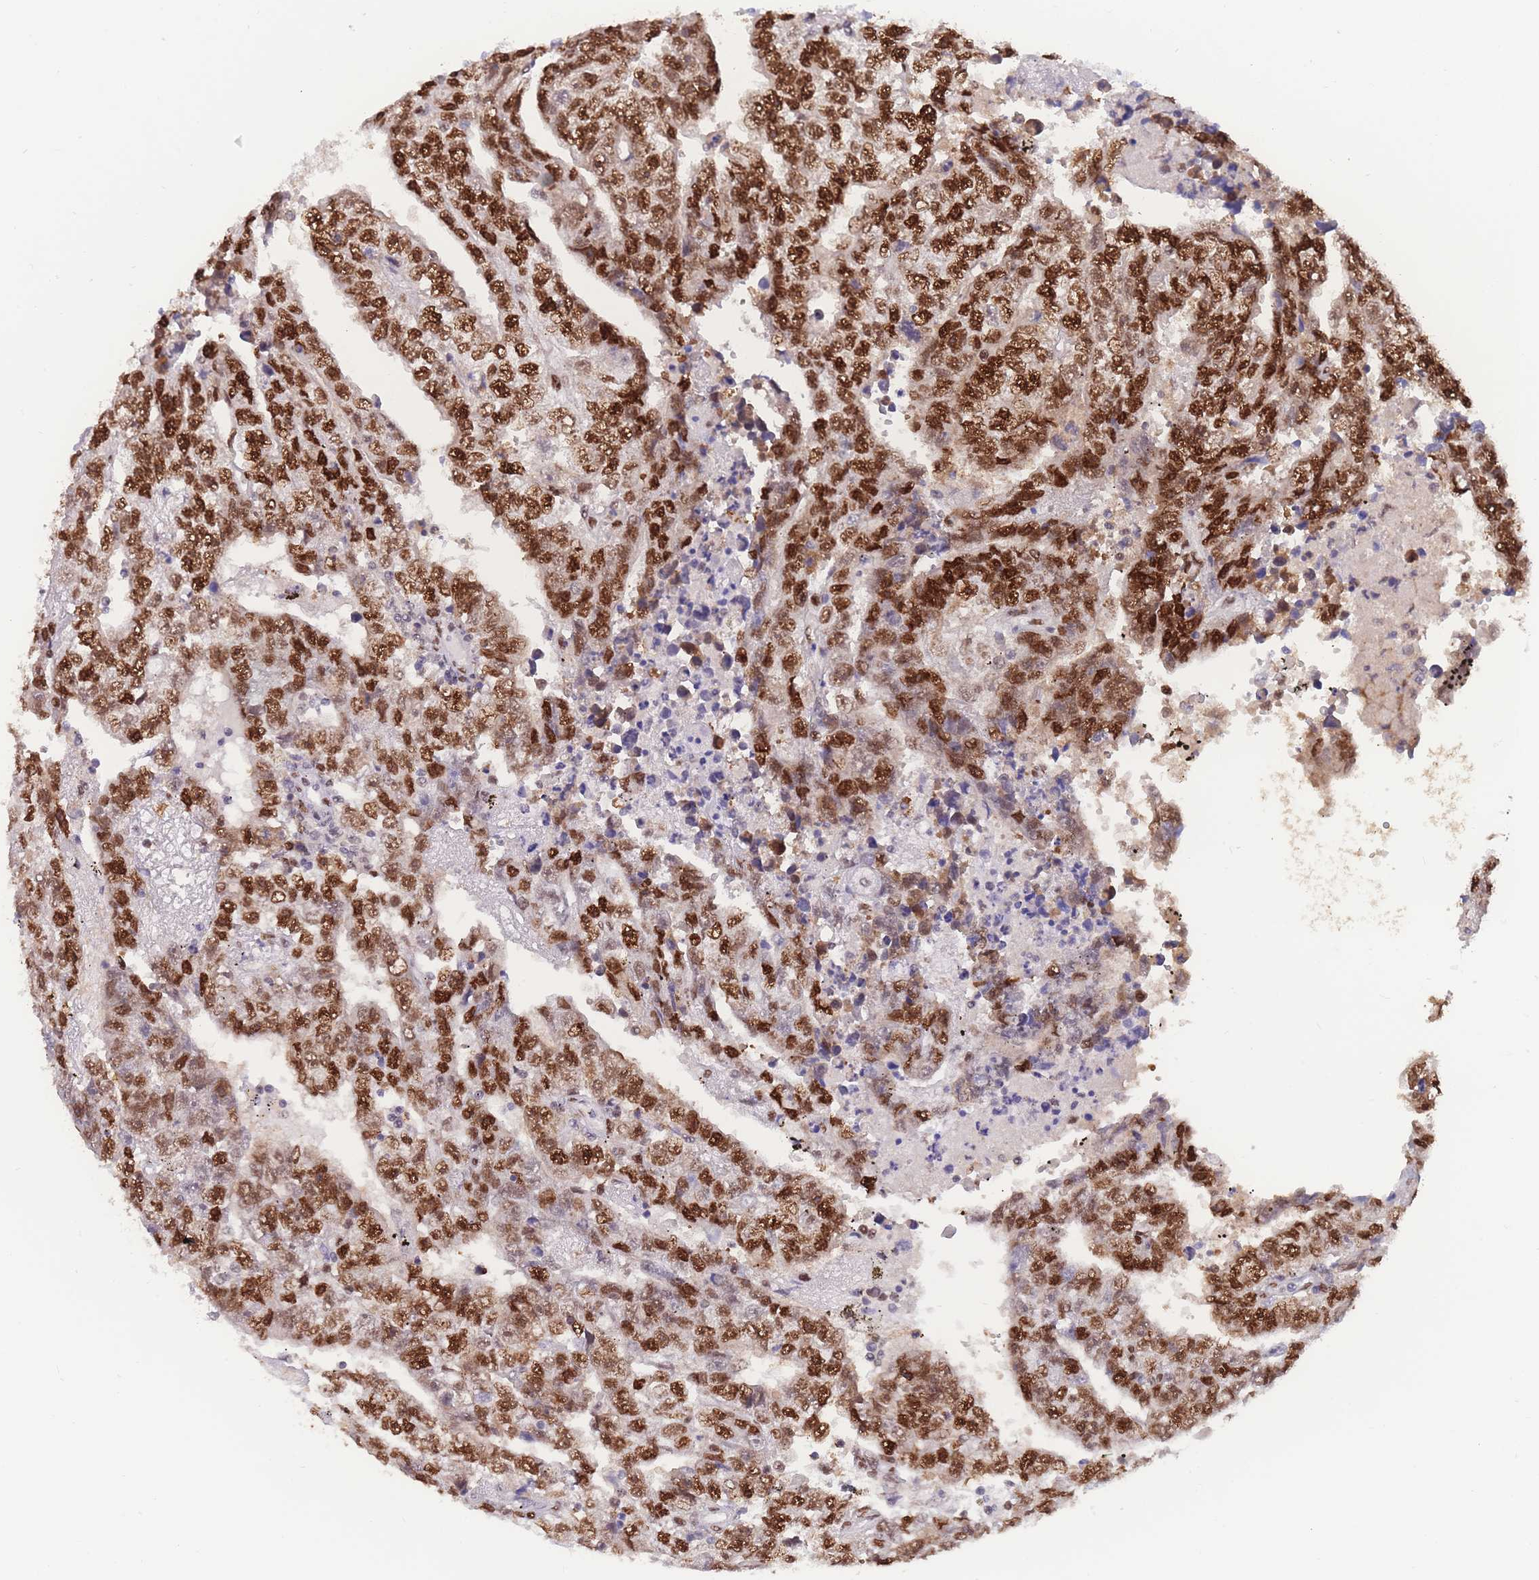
{"staining": {"intensity": "strong", "quantity": ">75%", "location": "nuclear"}, "tissue": "testis cancer", "cell_type": "Tumor cells", "image_type": "cancer", "snomed": [{"axis": "morphology", "description": "Carcinoma, Embryonal, NOS"}, {"axis": "topography", "description": "Testis"}], "caption": "Protein expression by immunohistochemistry (IHC) reveals strong nuclear expression in about >75% of tumor cells in testis cancer. (IHC, brightfield microscopy, high magnification).", "gene": "NASP", "patient": {"sex": "male", "age": 25}}